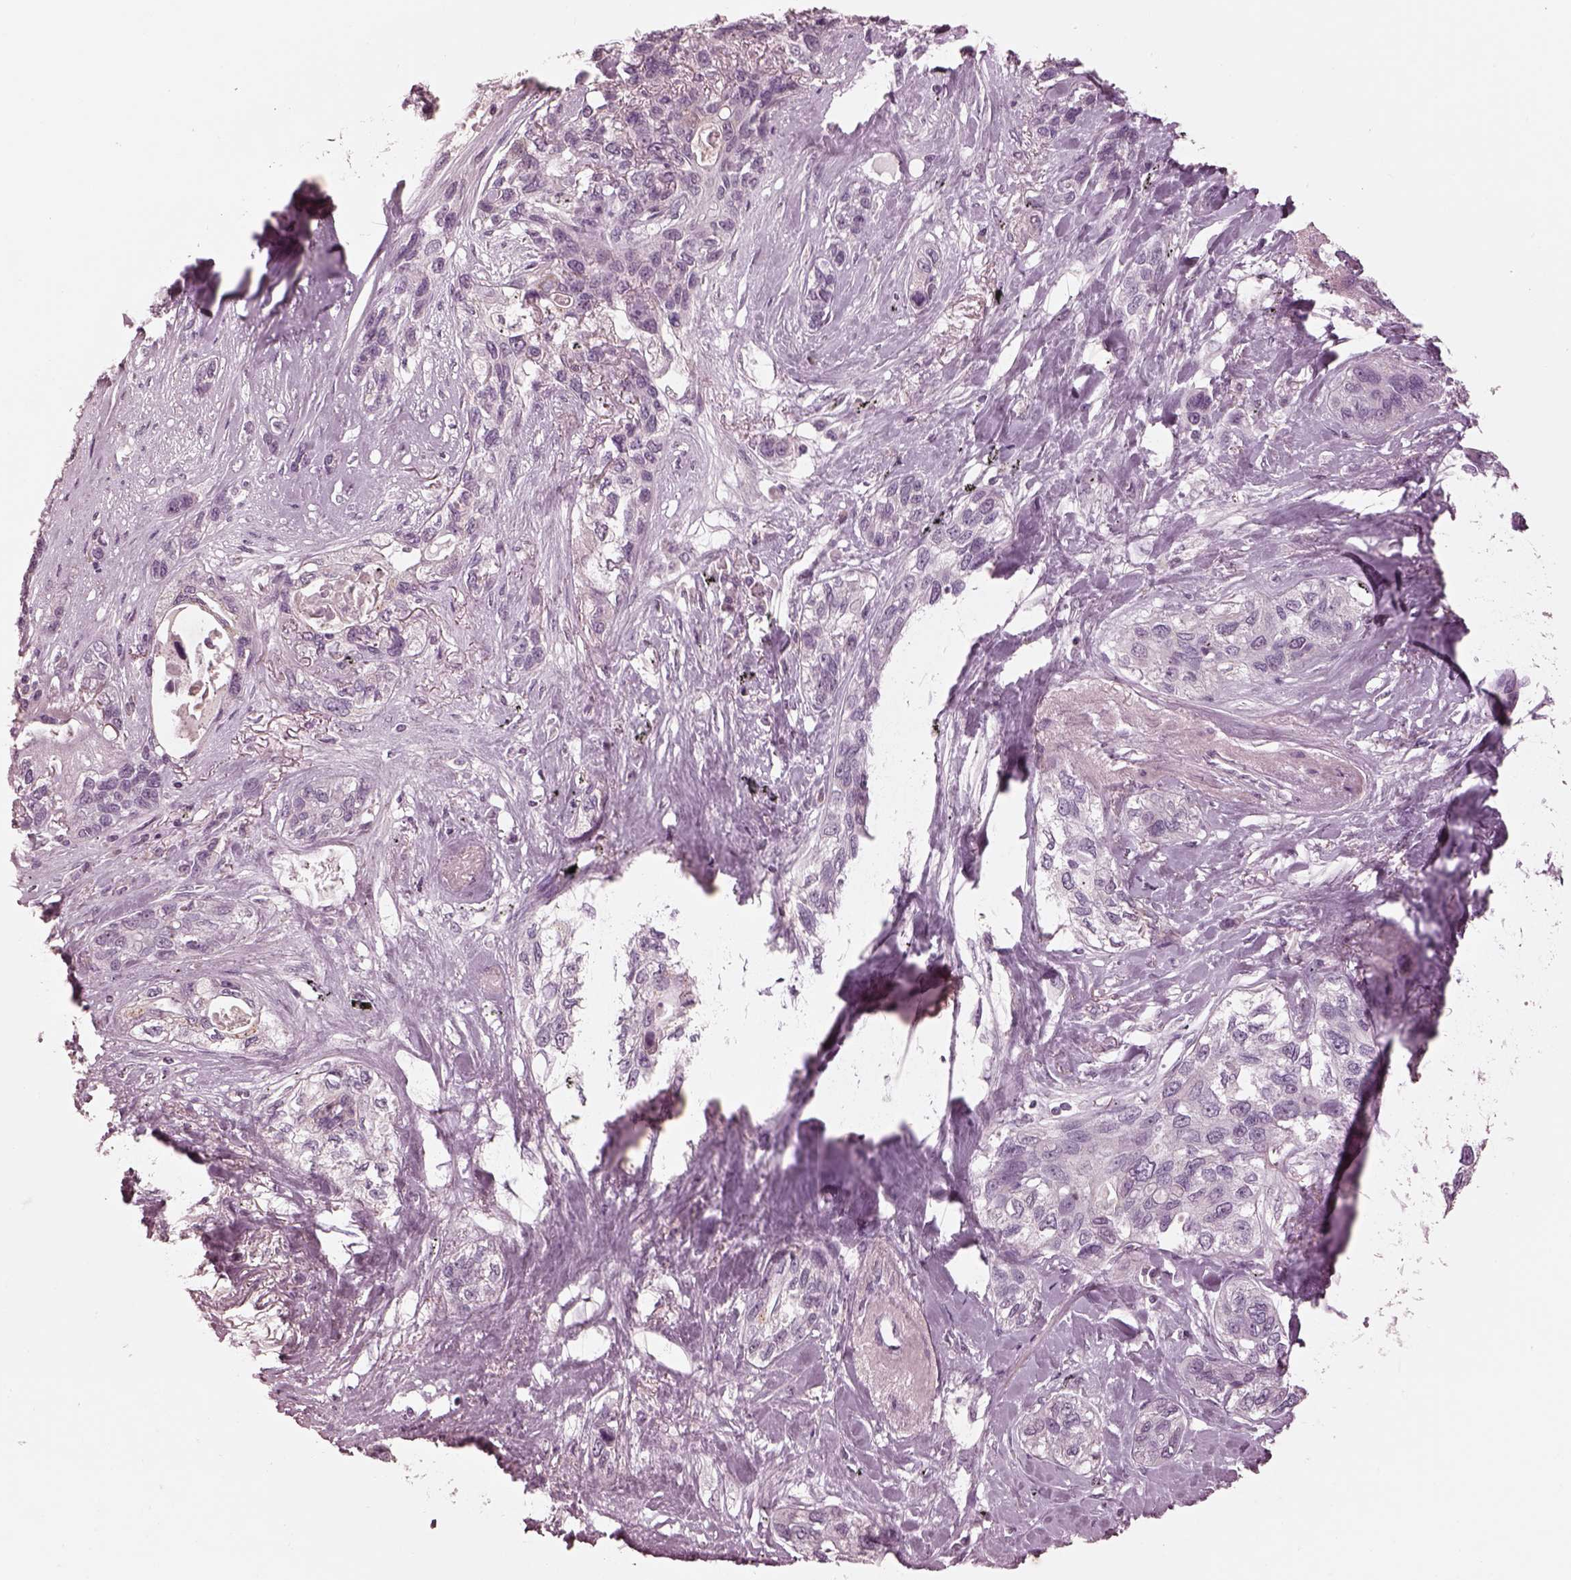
{"staining": {"intensity": "negative", "quantity": "none", "location": "none"}, "tissue": "lung cancer", "cell_type": "Tumor cells", "image_type": "cancer", "snomed": [{"axis": "morphology", "description": "Squamous cell carcinoma, NOS"}, {"axis": "topography", "description": "Lung"}], "caption": "DAB (3,3'-diaminobenzidine) immunohistochemical staining of human lung cancer reveals no significant positivity in tumor cells.", "gene": "KCNA2", "patient": {"sex": "female", "age": 70}}